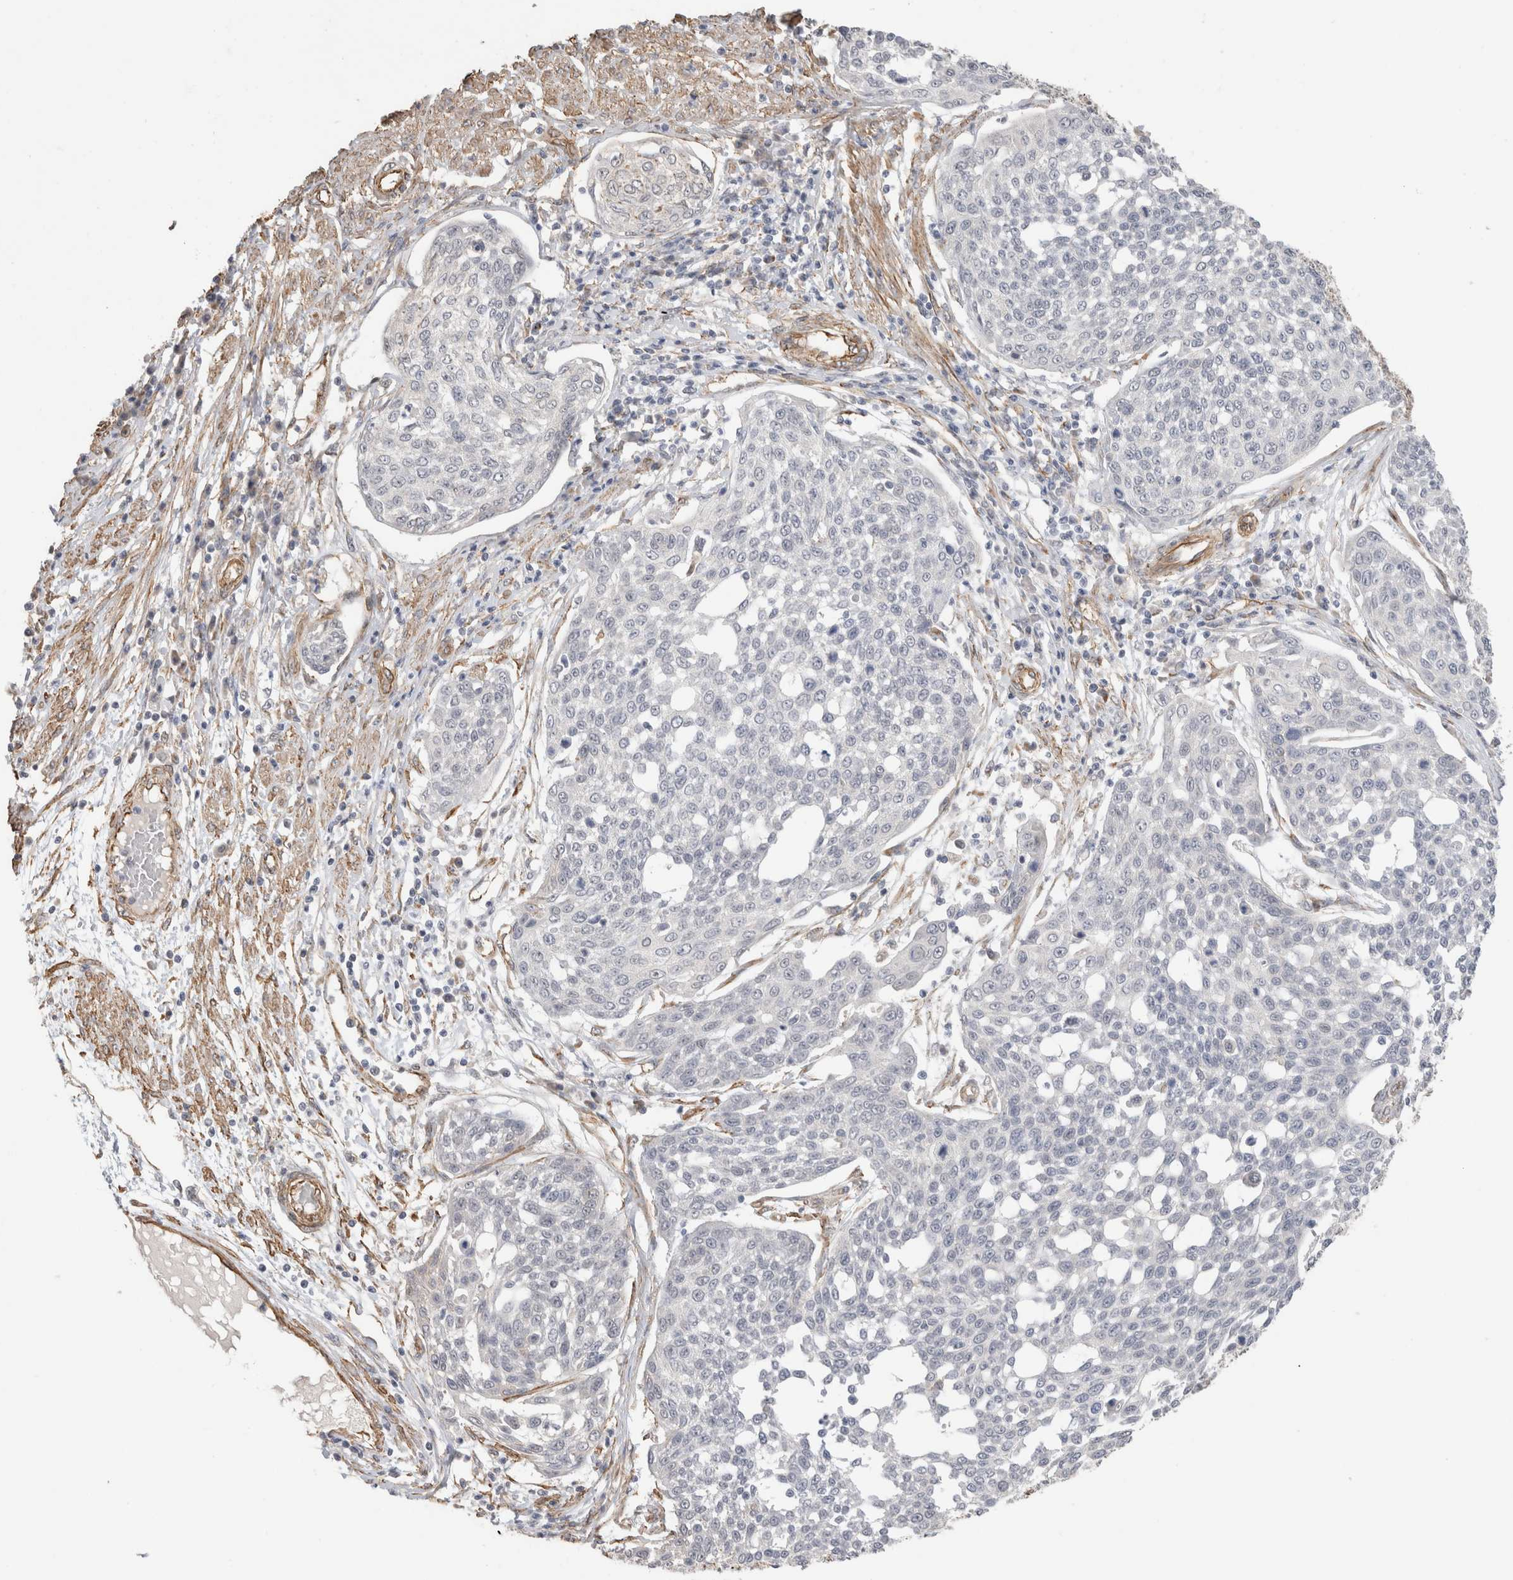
{"staining": {"intensity": "negative", "quantity": "none", "location": "none"}, "tissue": "cervical cancer", "cell_type": "Tumor cells", "image_type": "cancer", "snomed": [{"axis": "morphology", "description": "Squamous cell carcinoma, NOS"}, {"axis": "topography", "description": "Cervix"}], "caption": "Tumor cells are negative for brown protein staining in cervical cancer.", "gene": "CAAP1", "patient": {"sex": "female", "age": 34}}